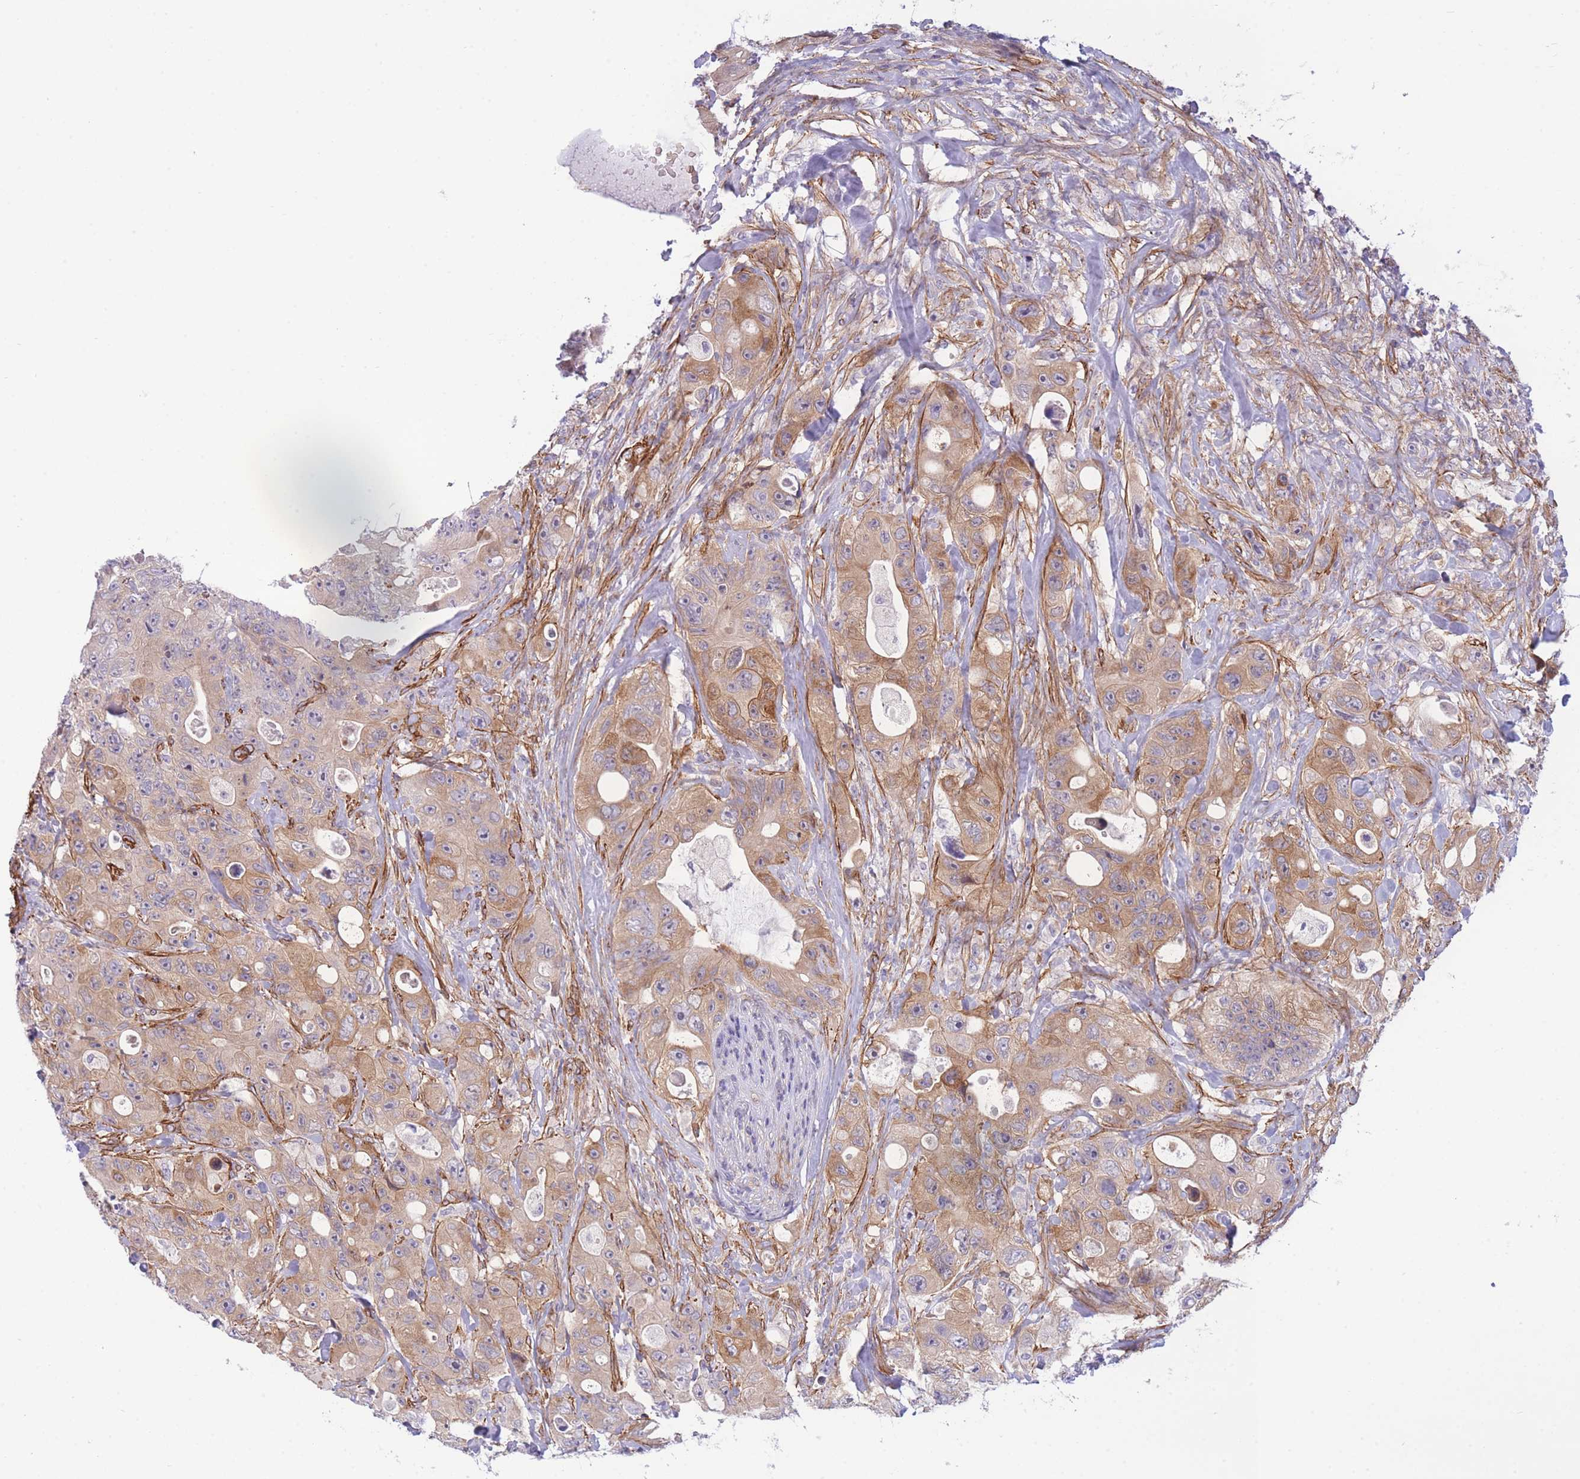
{"staining": {"intensity": "moderate", "quantity": "25%-75%", "location": "cytoplasmic/membranous"}, "tissue": "colorectal cancer", "cell_type": "Tumor cells", "image_type": "cancer", "snomed": [{"axis": "morphology", "description": "Adenocarcinoma, NOS"}, {"axis": "topography", "description": "Colon"}], "caption": "Human colorectal adenocarcinoma stained for a protein (brown) reveals moderate cytoplasmic/membranous positive expression in about 25%-75% of tumor cells.", "gene": "CDC25B", "patient": {"sex": "female", "age": 46}}